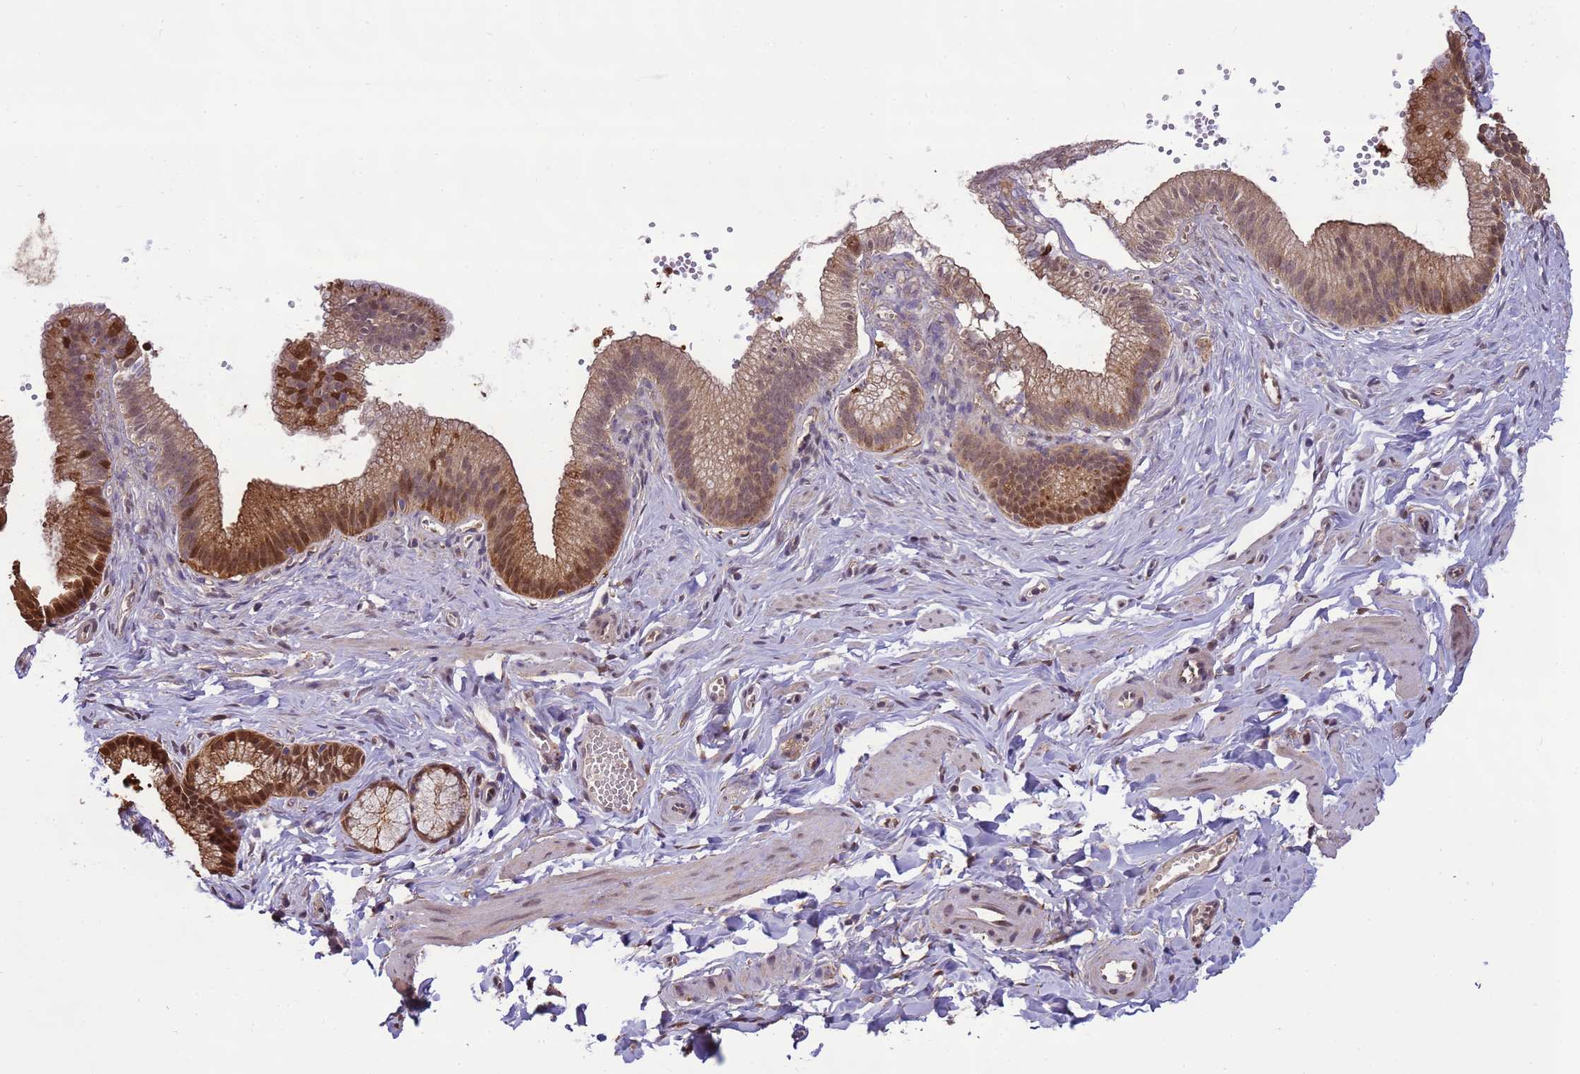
{"staining": {"intensity": "moderate", "quantity": "25%-75%", "location": "cytoplasmic/membranous"}, "tissue": "adipose tissue", "cell_type": "Adipocytes", "image_type": "normal", "snomed": [{"axis": "morphology", "description": "Normal tissue, NOS"}, {"axis": "topography", "description": "Gallbladder"}, {"axis": "topography", "description": "Peripheral nerve tissue"}], "caption": "DAB immunohistochemical staining of unremarkable human adipose tissue shows moderate cytoplasmic/membranous protein expression in about 25%-75% of adipocytes.", "gene": "ZBTB5", "patient": {"sex": "male", "age": 38}}